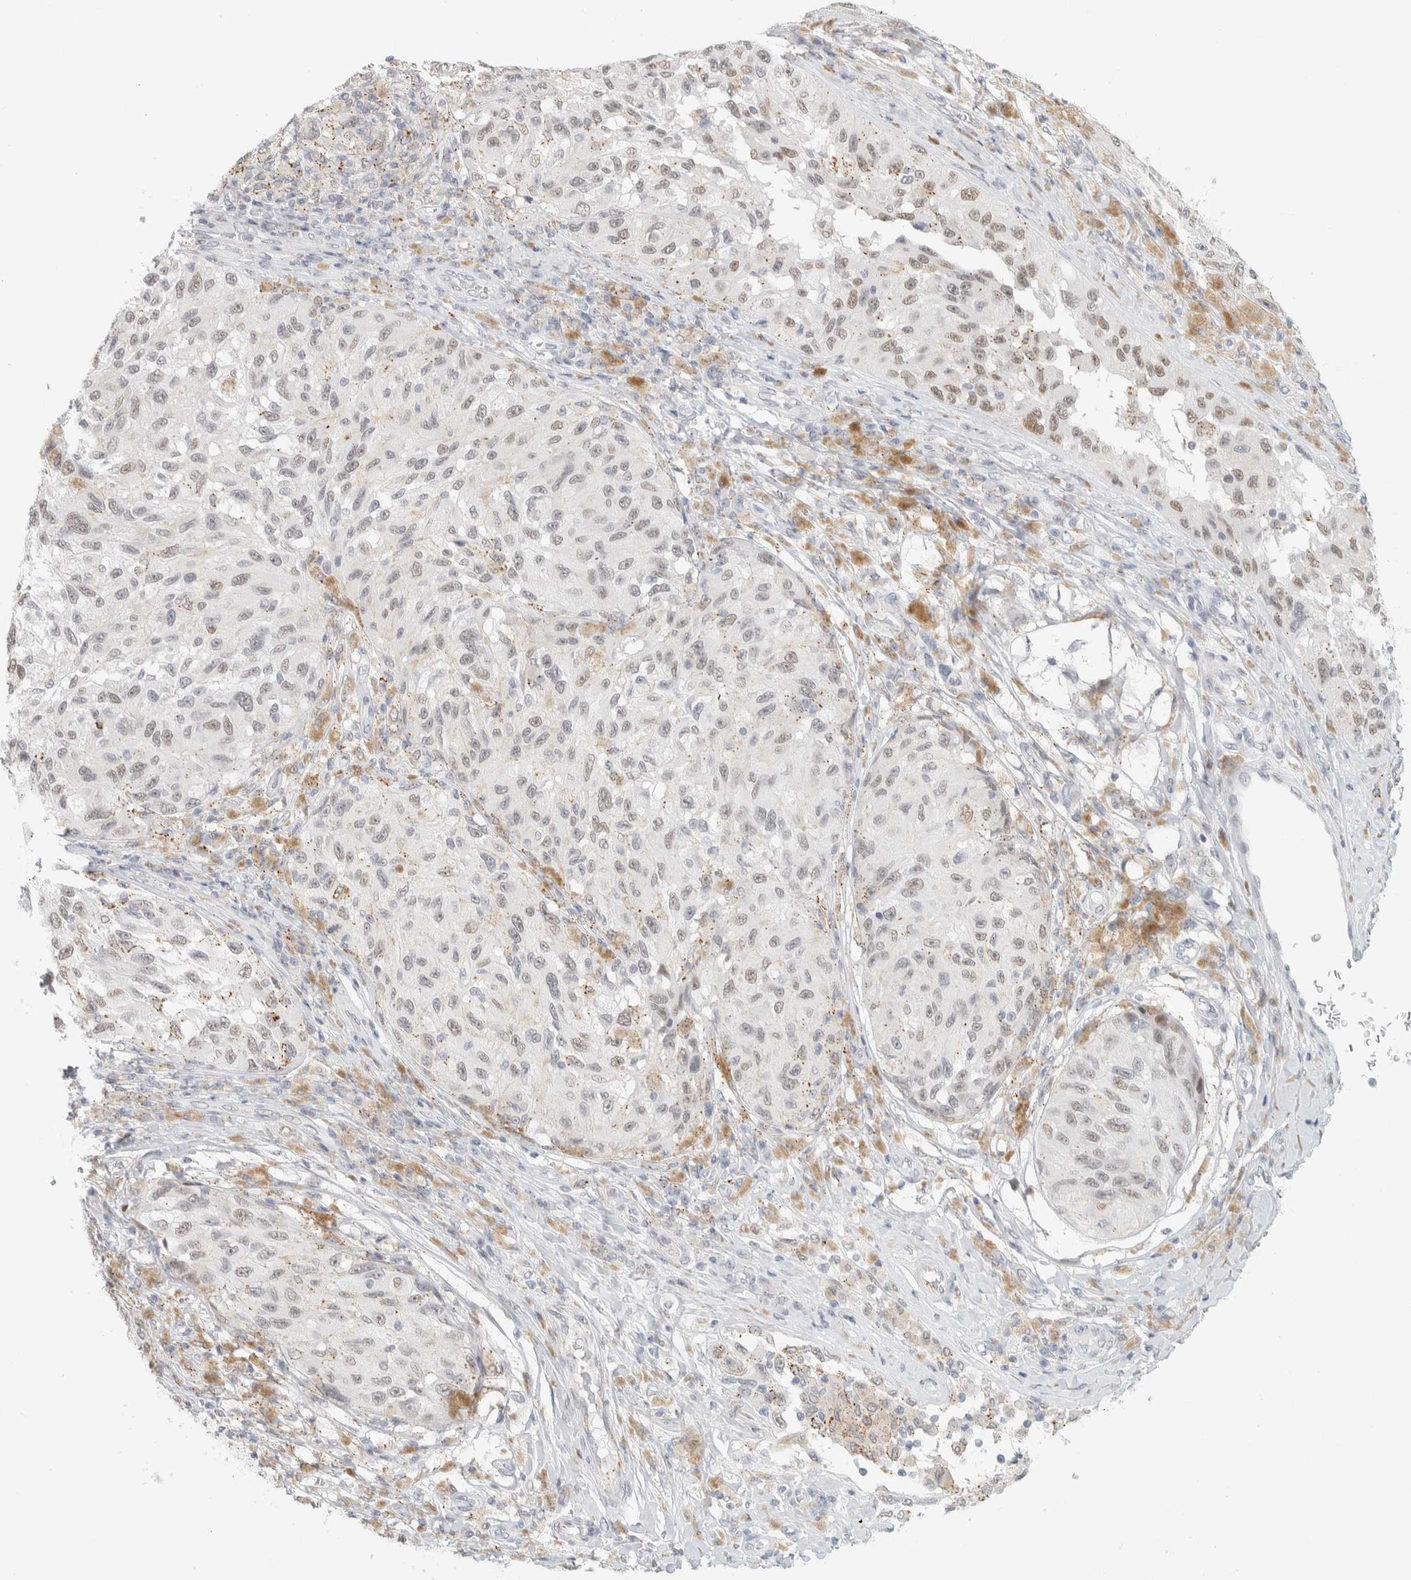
{"staining": {"intensity": "weak", "quantity": "25%-75%", "location": "nuclear"}, "tissue": "melanoma", "cell_type": "Tumor cells", "image_type": "cancer", "snomed": [{"axis": "morphology", "description": "Malignant melanoma, NOS"}, {"axis": "topography", "description": "Skin"}], "caption": "Protein analysis of malignant melanoma tissue reveals weak nuclear expression in approximately 25%-75% of tumor cells. (DAB (3,3'-diaminobenzidine) IHC, brown staining for protein, blue staining for nuclei).", "gene": "CDH17", "patient": {"sex": "female", "age": 73}}